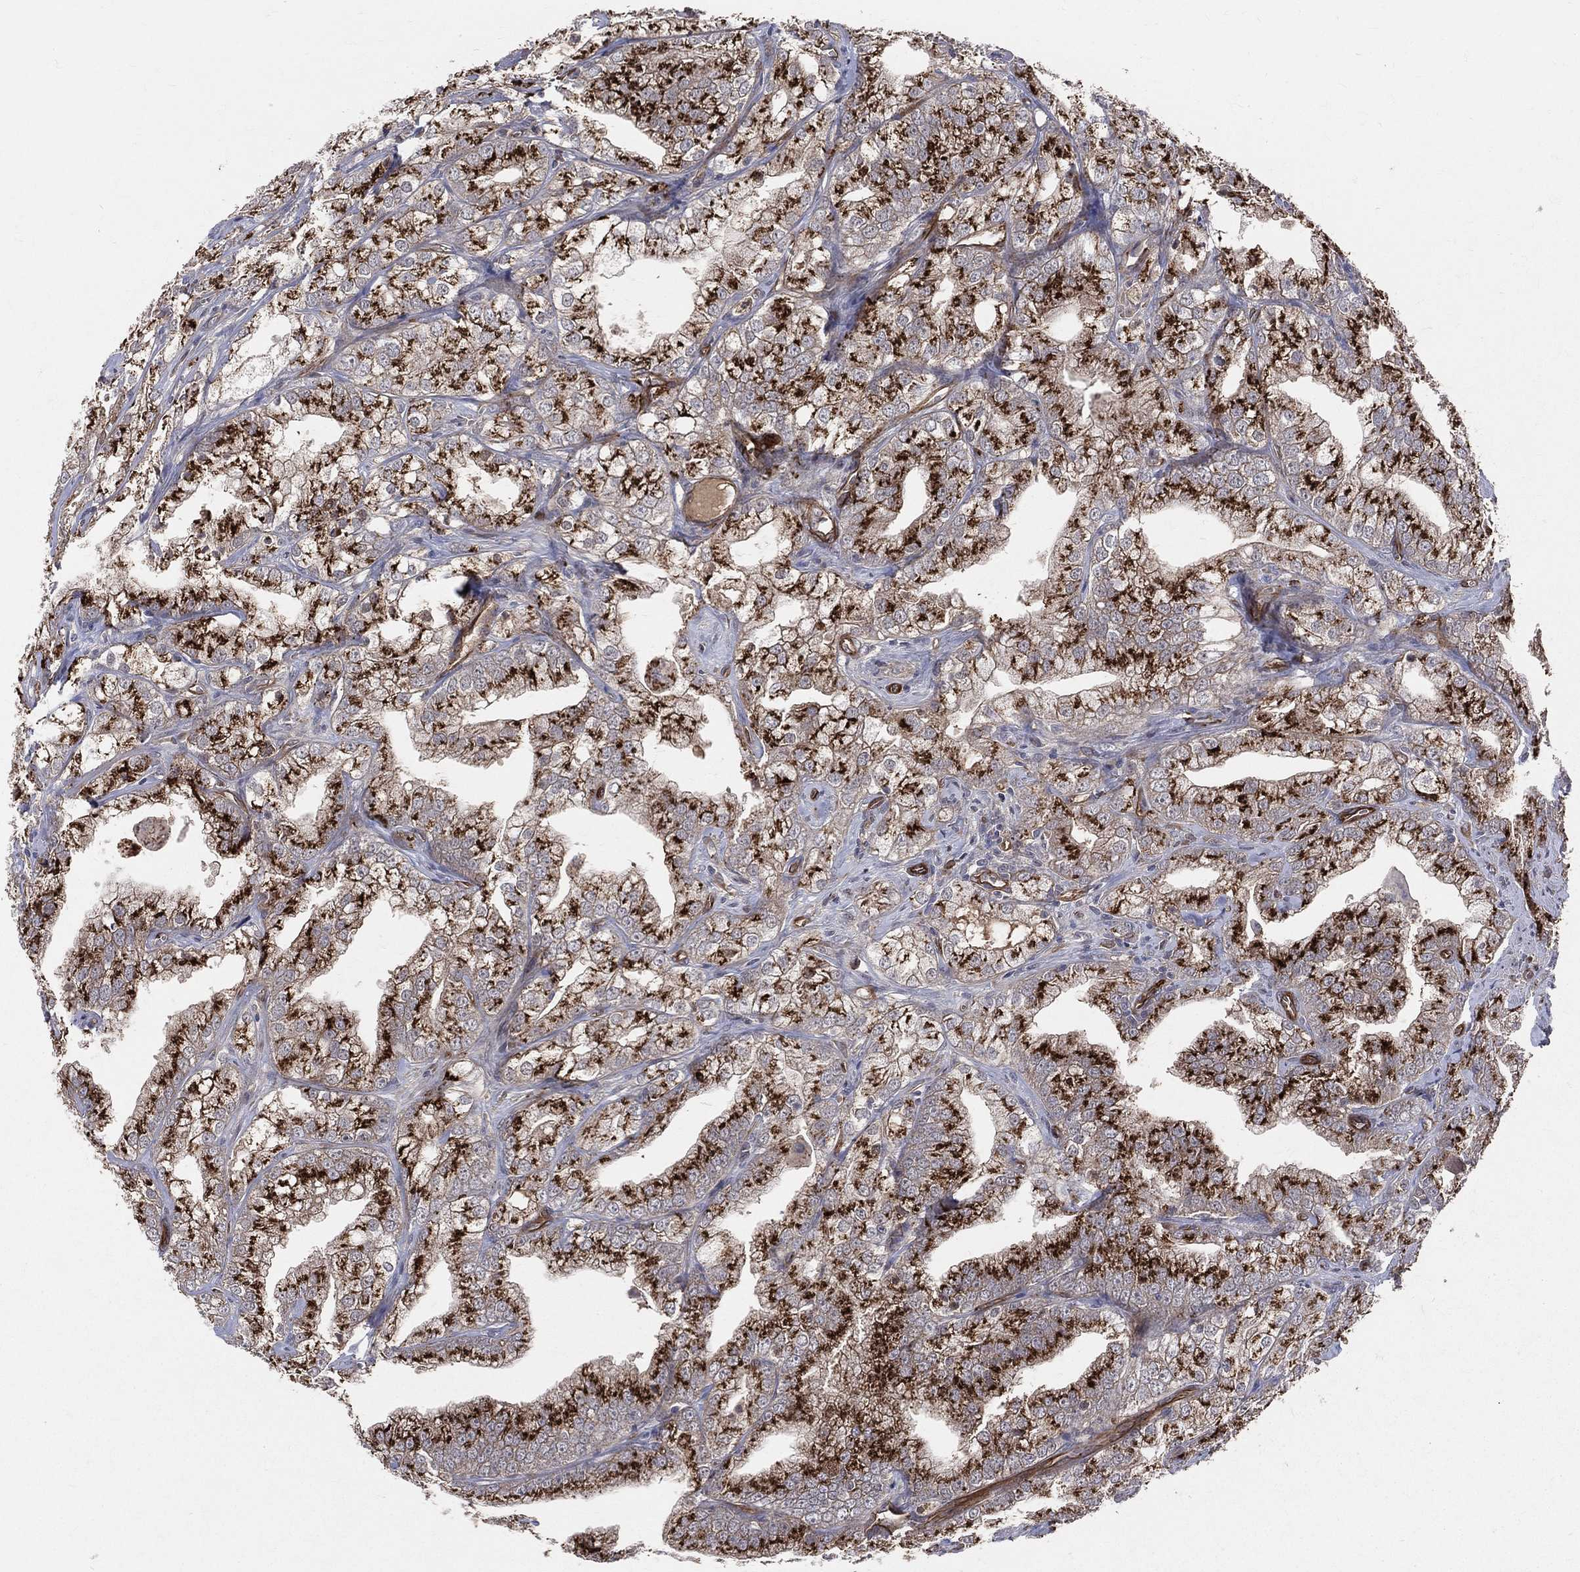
{"staining": {"intensity": "strong", "quantity": ">75%", "location": "cytoplasmic/membranous"}, "tissue": "prostate cancer", "cell_type": "Tumor cells", "image_type": "cancer", "snomed": [{"axis": "morphology", "description": "Adenocarcinoma, NOS"}, {"axis": "topography", "description": "Prostate"}], "caption": "Immunohistochemical staining of adenocarcinoma (prostate) reveals high levels of strong cytoplasmic/membranous positivity in approximately >75% of tumor cells. (DAB (3,3'-diaminobenzidine) = brown stain, brightfield microscopy at high magnification).", "gene": "ENTPD1", "patient": {"sex": "male", "age": 70}}